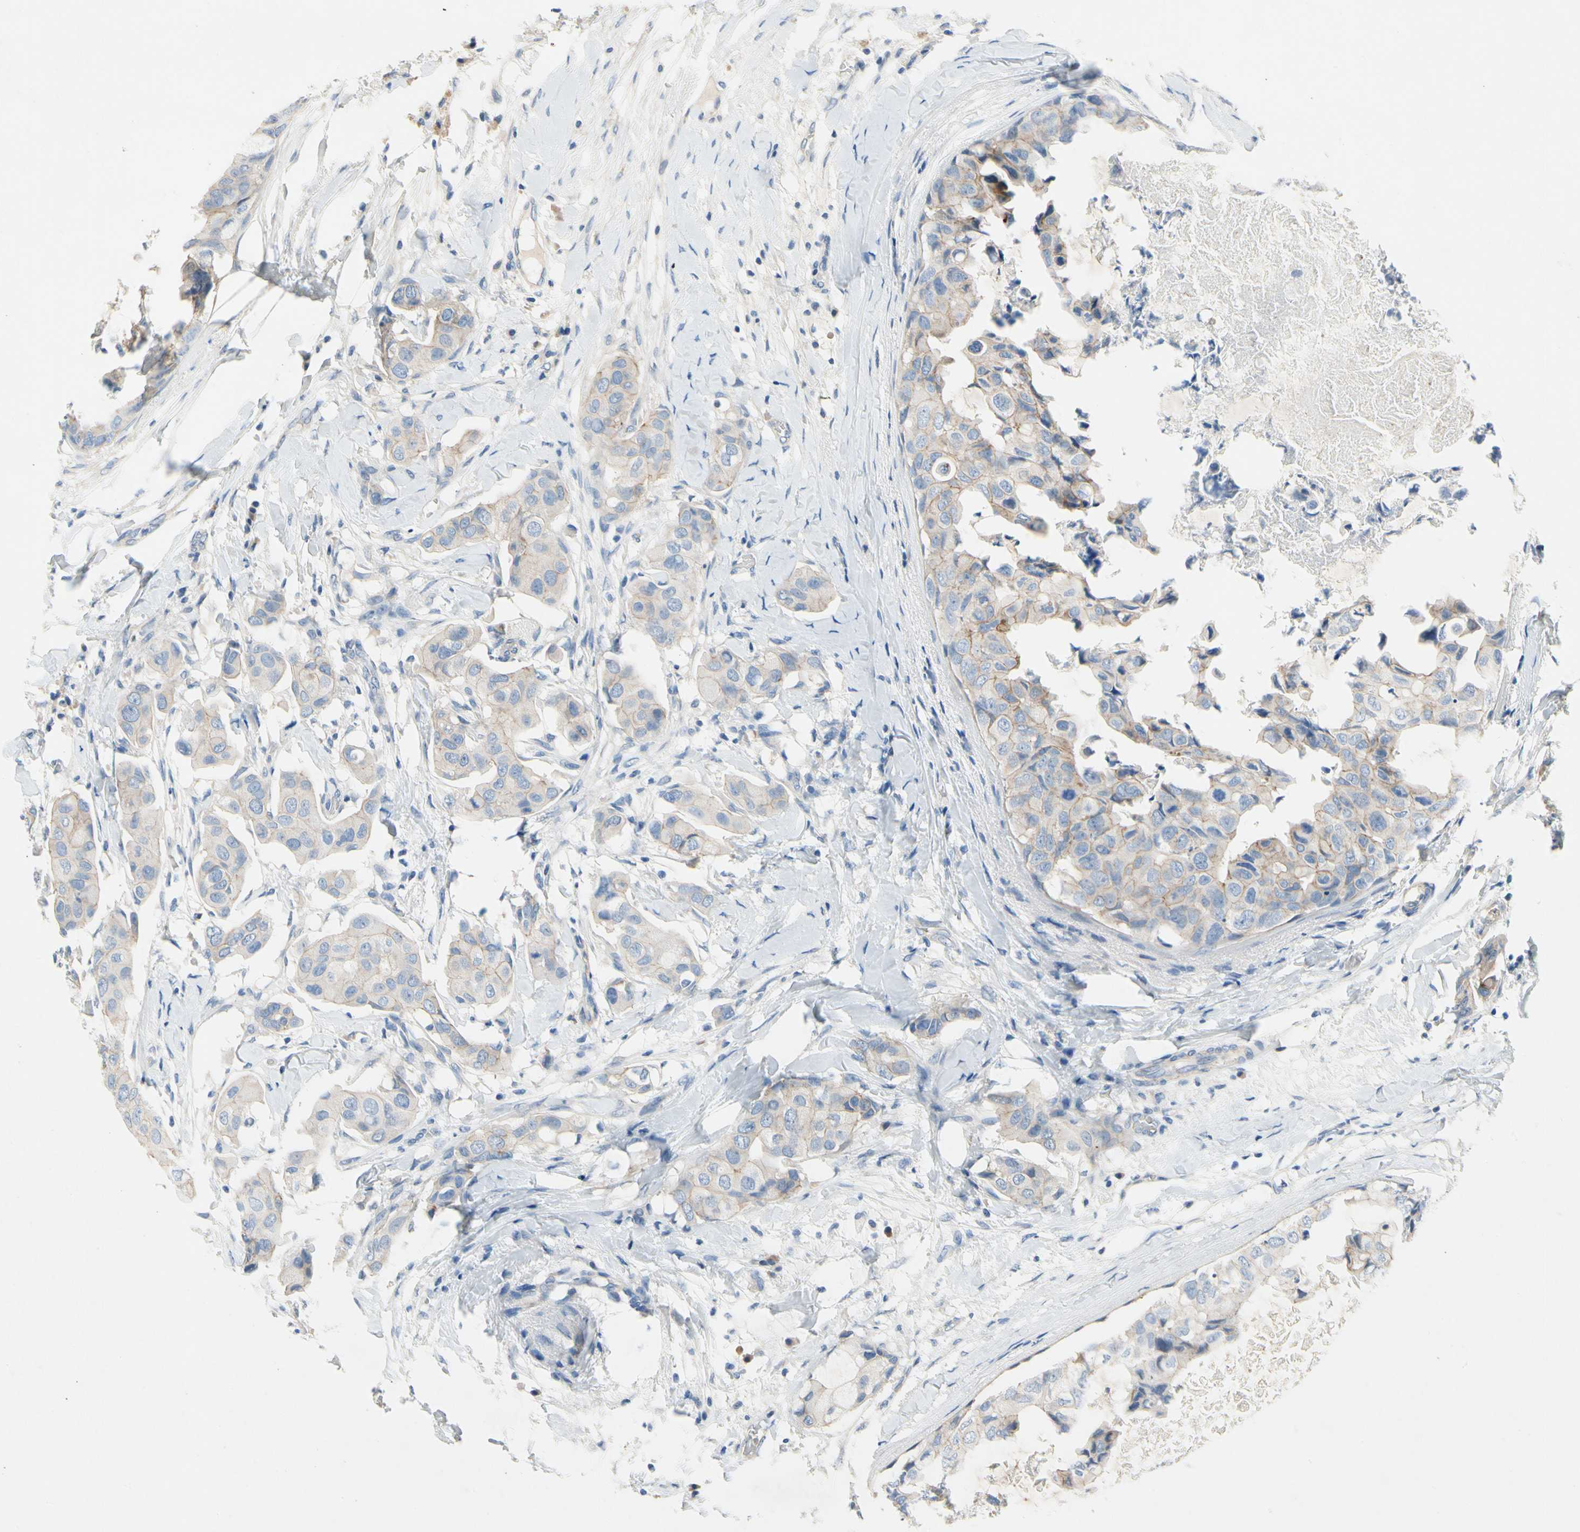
{"staining": {"intensity": "weak", "quantity": "25%-75%", "location": "cytoplasmic/membranous"}, "tissue": "breast cancer", "cell_type": "Tumor cells", "image_type": "cancer", "snomed": [{"axis": "morphology", "description": "Duct carcinoma"}, {"axis": "topography", "description": "Breast"}], "caption": "Breast cancer (intraductal carcinoma) was stained to show a protein in brown. There is low levels of weak cytoplasmic/membranous expression in approximately 25%-75% of tumor cells. (Brightfield microscopy of DAB IHC at high magnification).", "gene": "CA14", "patient": {"sex": "female", "age": 40}}